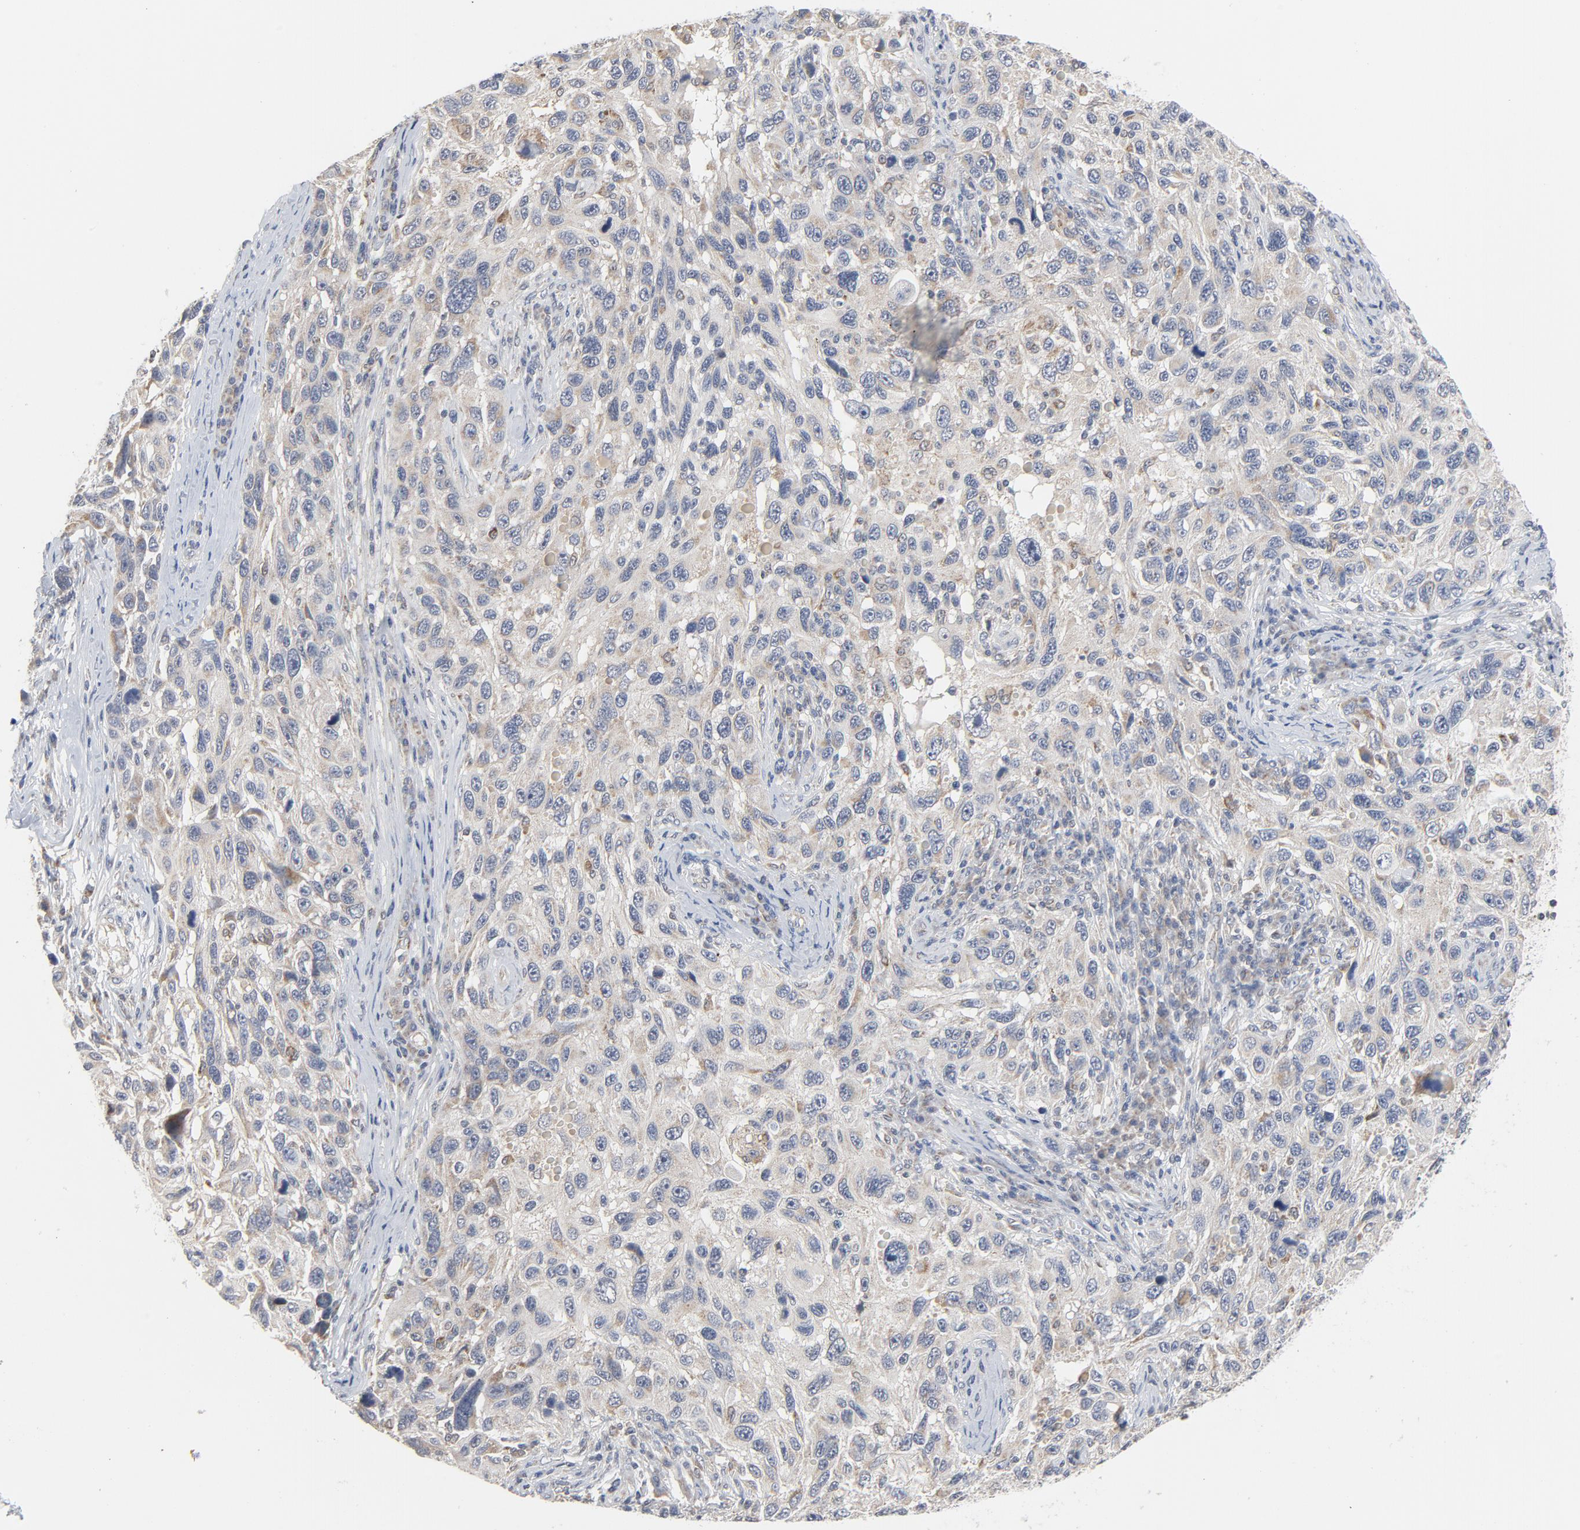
{"staining": {"intensity": "weak", "quantity": "25%-75%", "location": "cytoplasmic/membranous"}, "tissue": "melanoma", "cell_type": "Tumor cells", "image_type": "cancer", "snomed": [{"axis": "morphology", "description": "Malignant melanoma, NOS"}, {"axis": "topography", "description": "Skin"}], "caption": "Immunohistochemical staining of malignant melanoma reveals weak cytoplasmic/membranous protein positivity in about 25%-75% of tumor cells.", "gene": "C14orf119", "patient": {"sex": "male", "age": 53}}